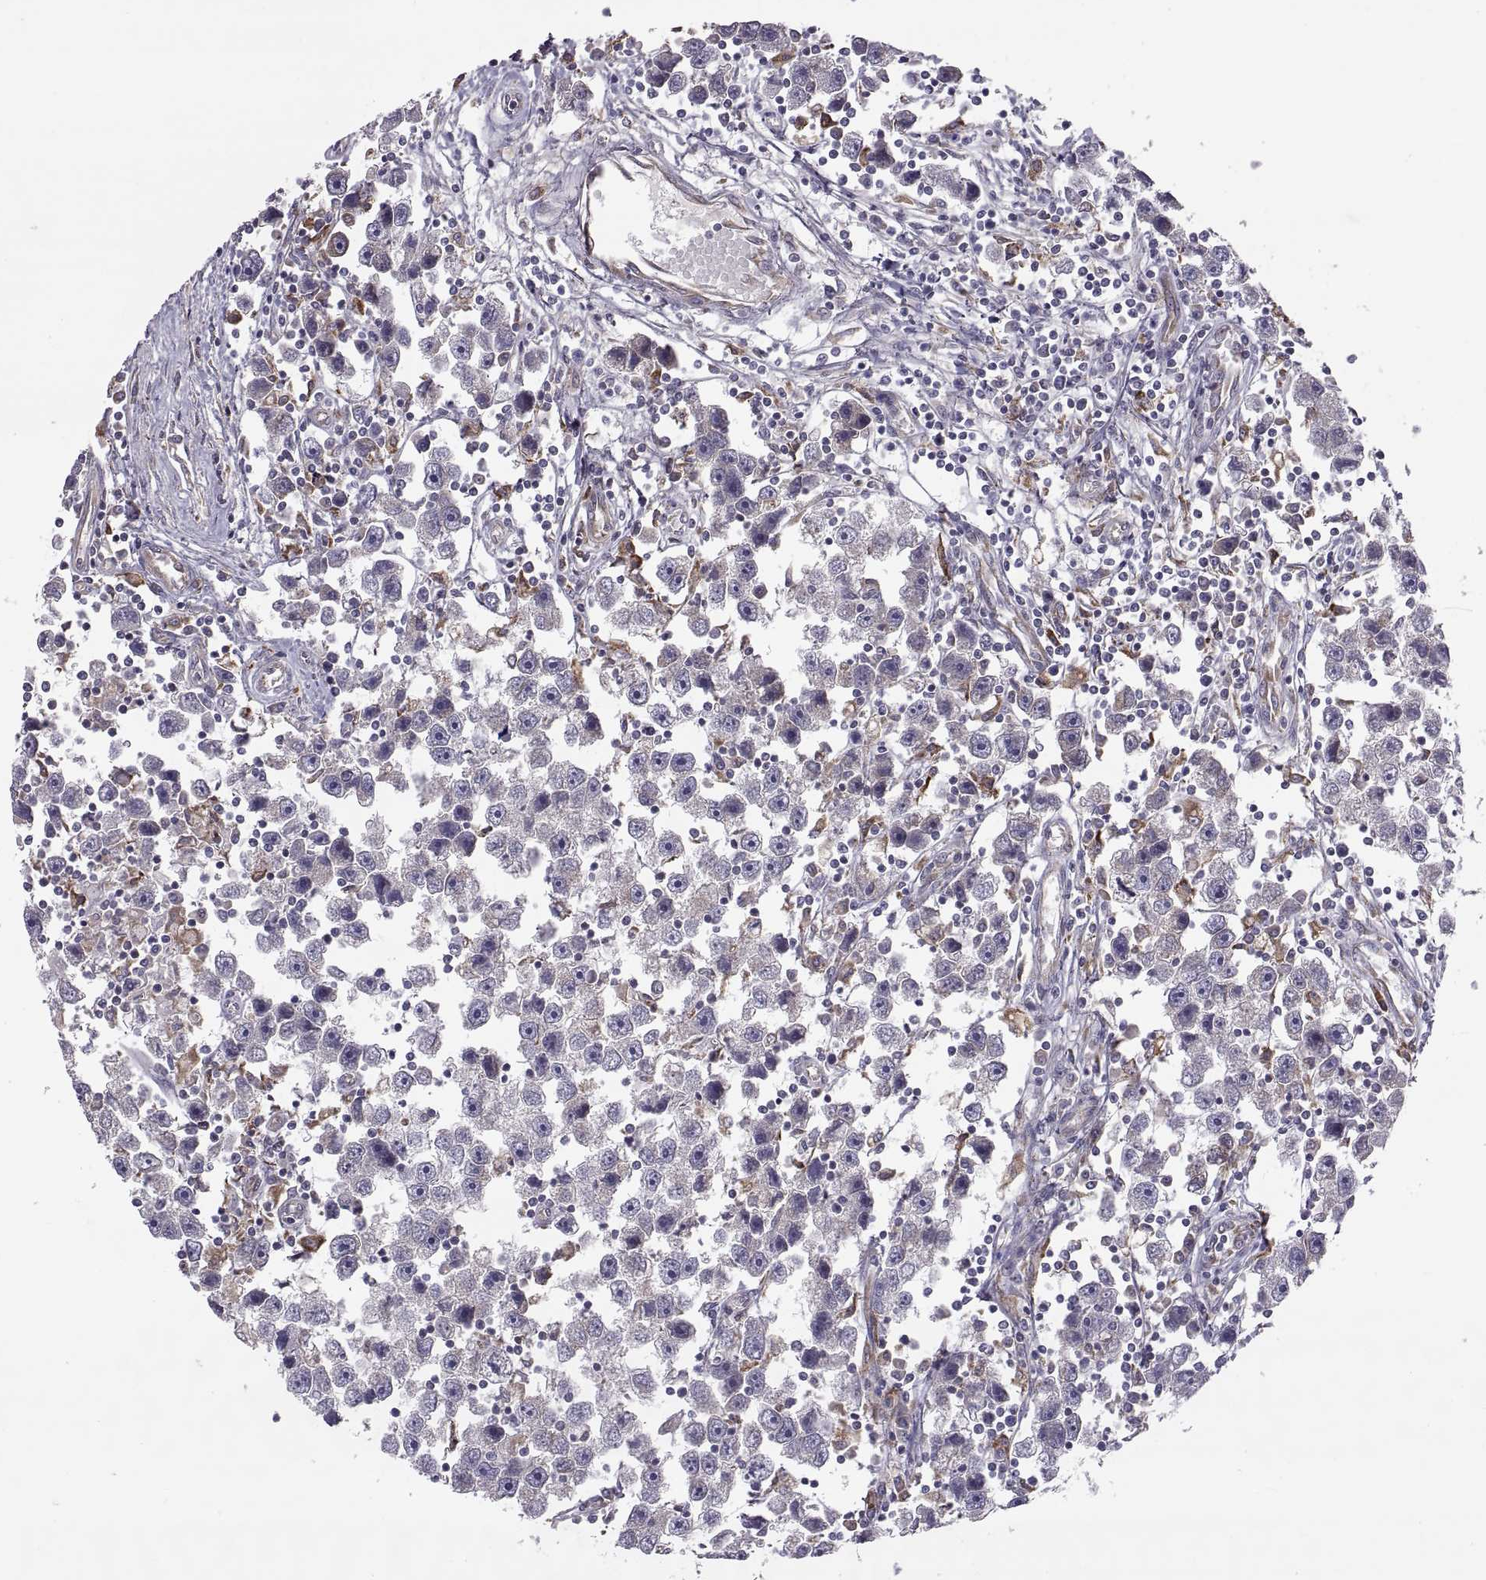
{"staining": {"intensity": "negative", "quantity": "none", "location": "none"}, "tissue": "testis cancer", "cell_type": "Tumor cells", "image_type": "cancer", "snomed": [{"axis": "morphology", "description": "Seminoma, NOS"}, {"axis": "topography", "description": "Testis"}], "caption": "Immunohistochemical staining of human testis seminoma exhibits no significant expression in tumor cells.", "gene": "PLEKHB2", "patient": {"sex": "male", "age": 30}}